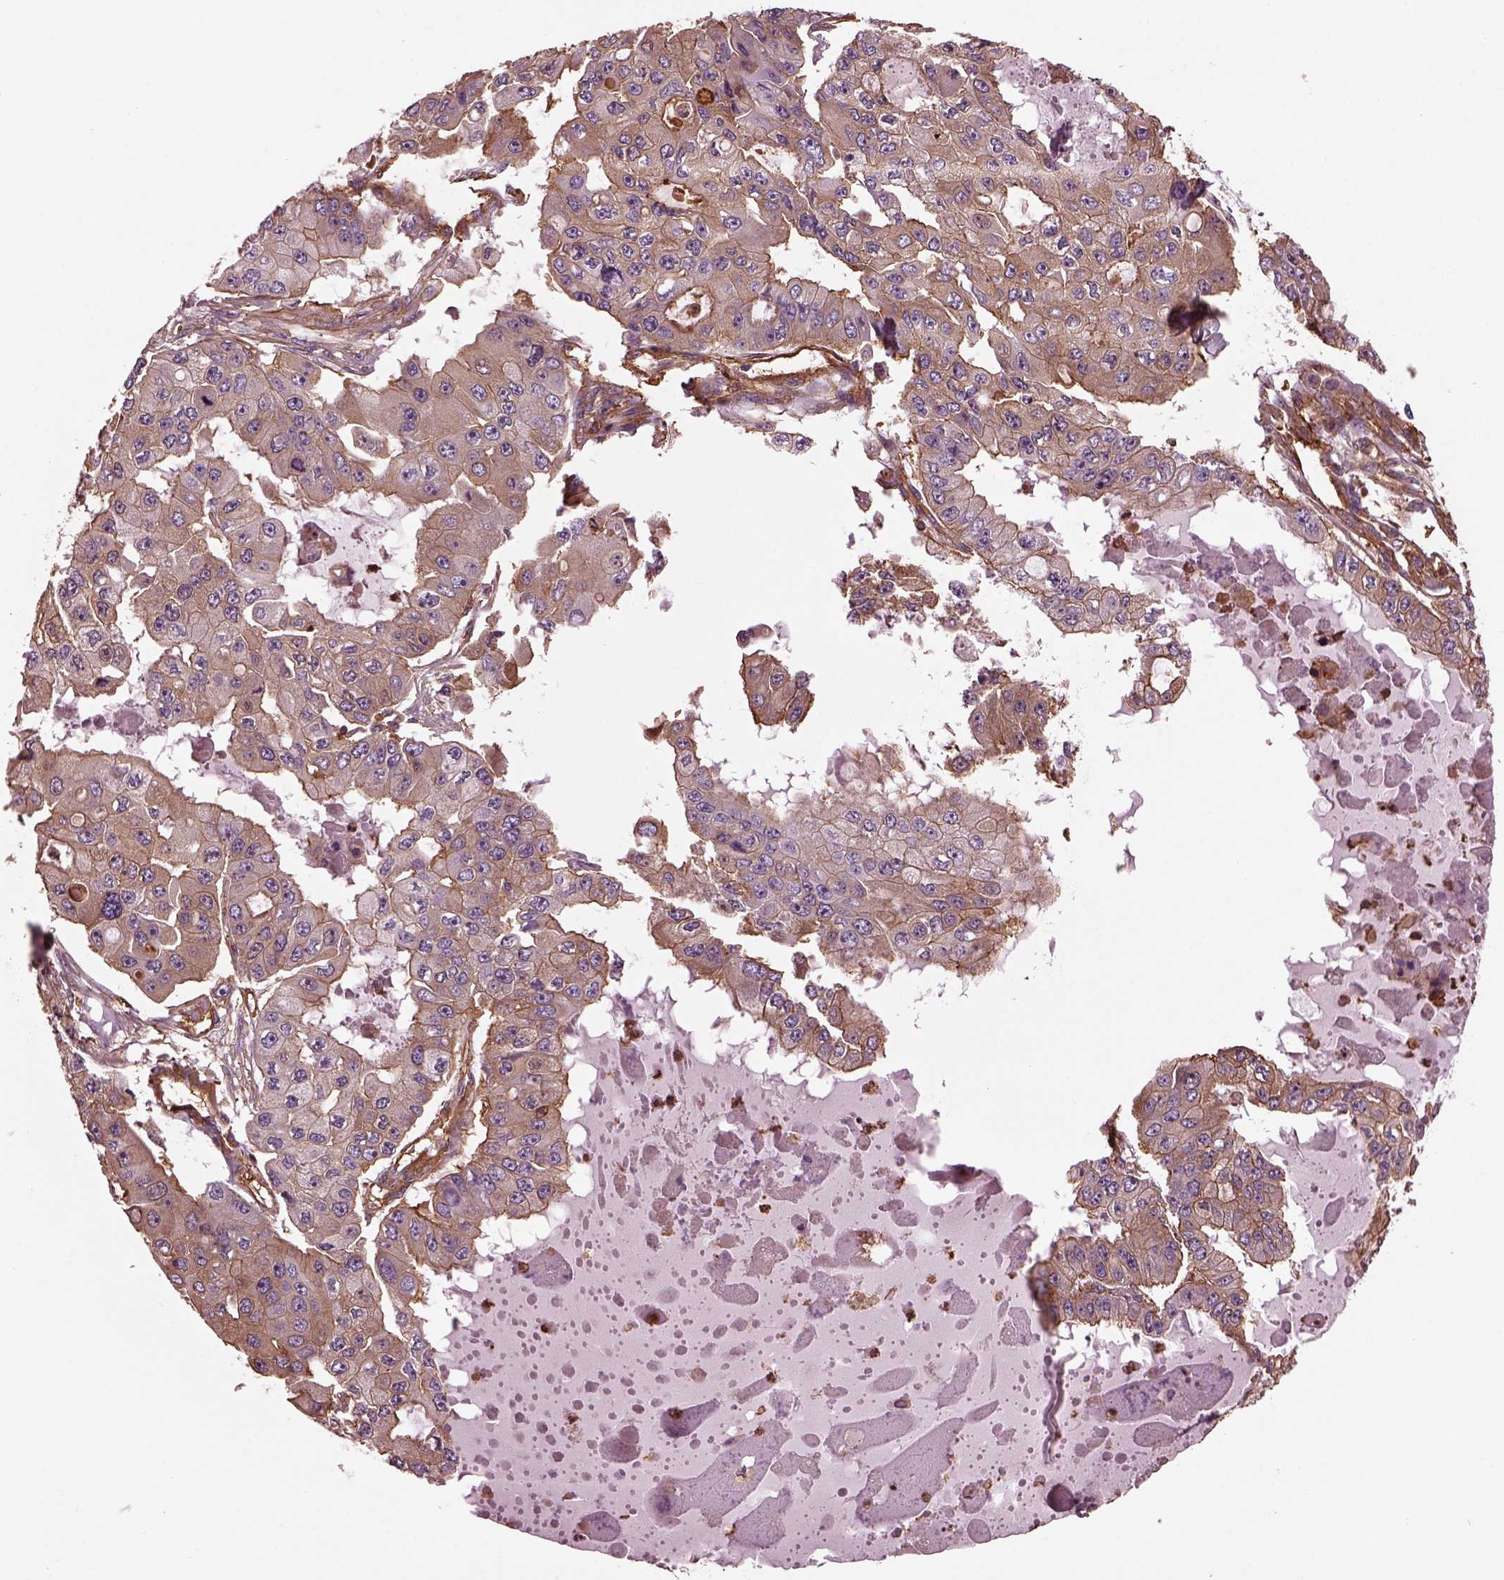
{"staining": {"intensity": "weak", "quantity": ">75%", "location": "cytoplasmic/membranous"}, "tissue": "ovarian cancer", "cell_type": "Tumor cells", "image_type": "cancer", "snomed": [{"axis": "morphology", "description": "Cystadenocarcinoma, serous, NOS"}, {"axis": "topography", "description": "Ovary"}], "caption": "A brown stain shows weak cytoplasmic/membranous positivity of a protein in serous cystadenocarcinoma (ovarian) tumor cells. (IHC, brightfield microscopy, high magnification).", "gene": "MYL6", "patient": {"sex": "female", "age": 56}}